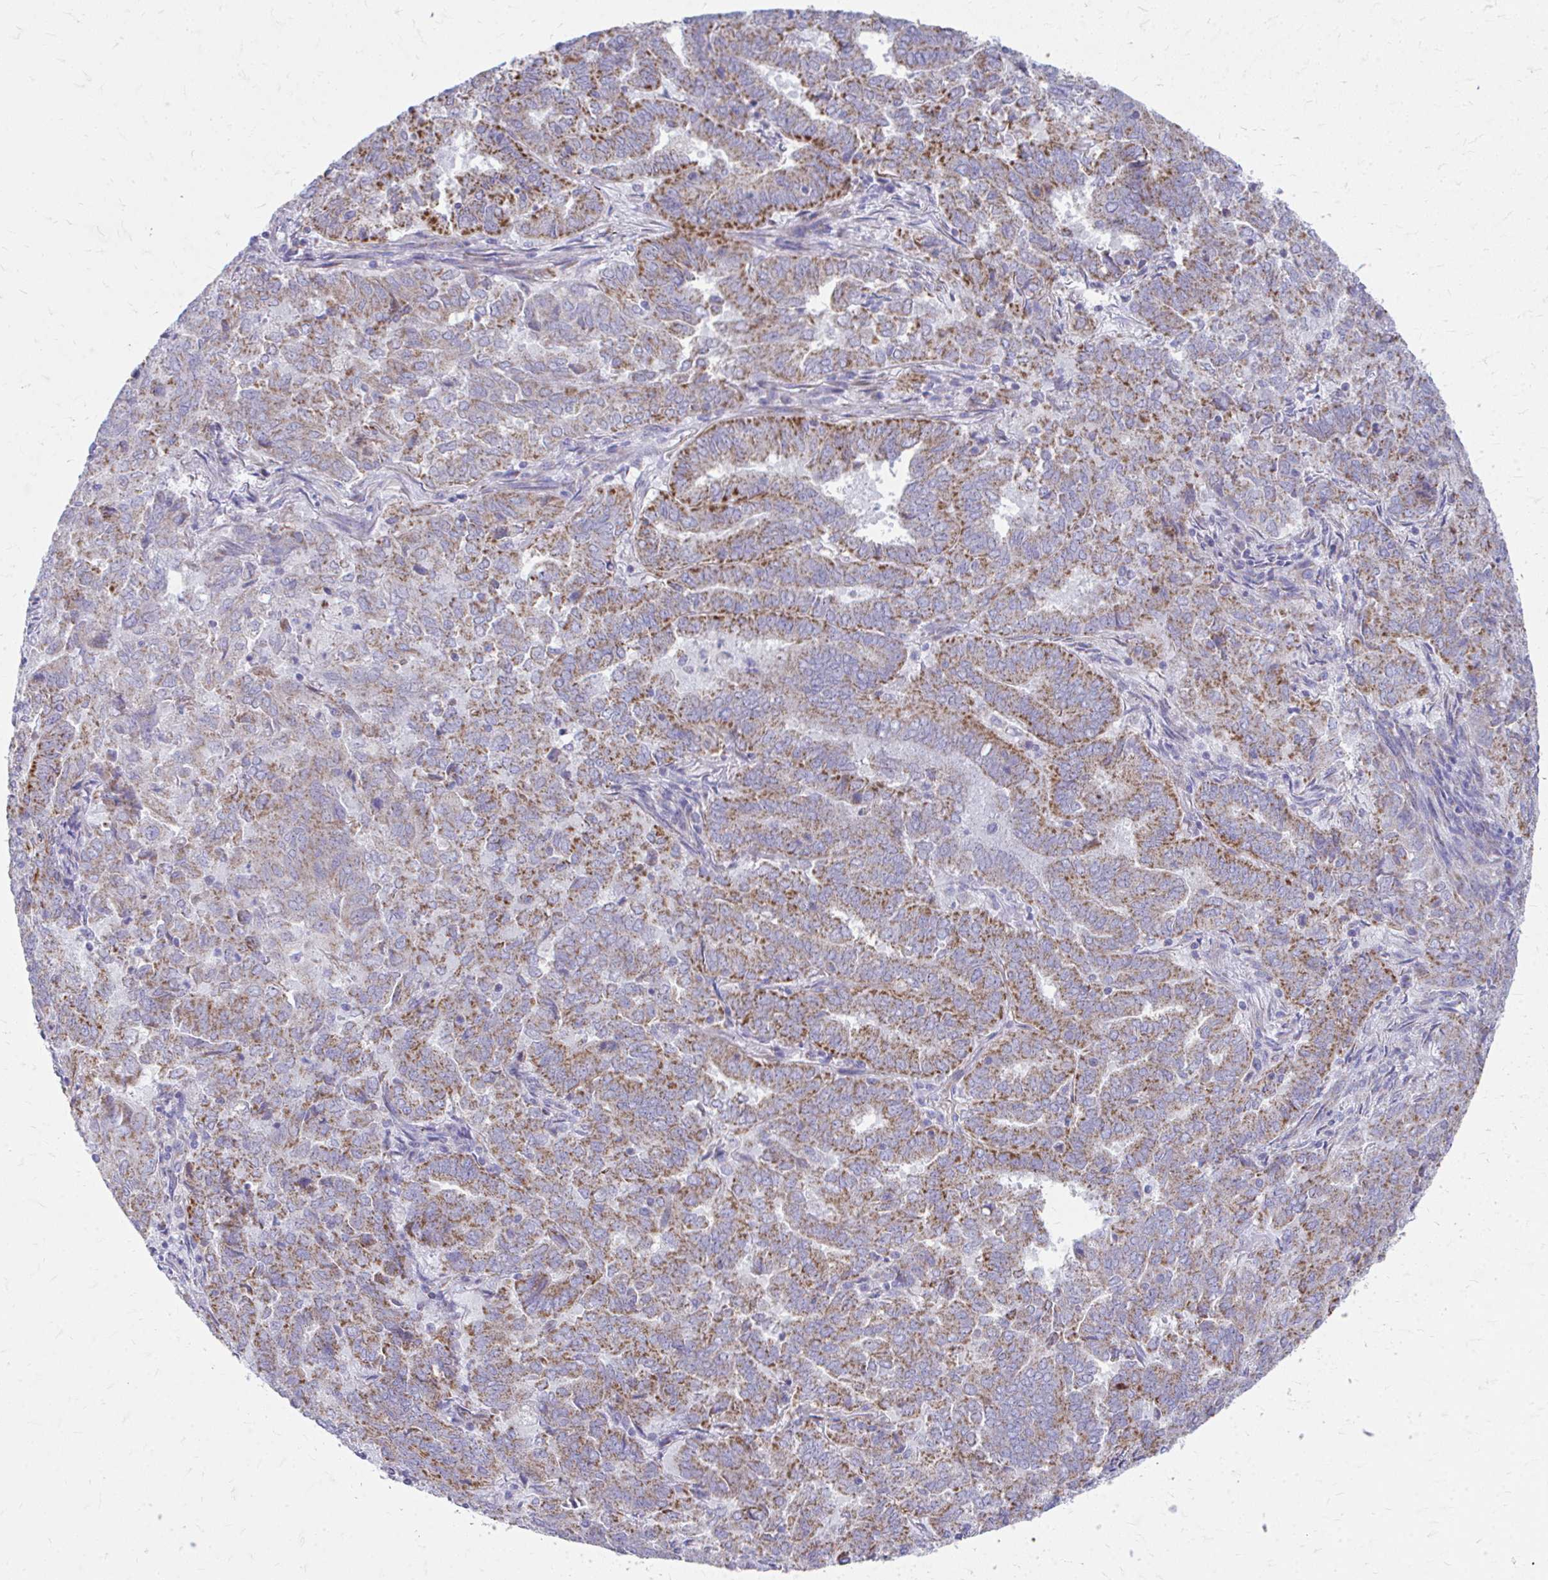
{"staining": {"intensity": "strong", "quantity": ">75%", "location": "cytoplasmic/membranous"}, "tissue": "endometrial cancer", "cell_type": "Tumor cells", "image_type": "cancer", "snomed": [{"axis": "morphology", "description": "Adenocarcinoma, NOS"}, {"axis": "topography", "description": "Endometrium"}], "caption": "Approximately >75% of tumor cells in human adenocarcinoma (endometrial) show strong cytoplasmic/membranous protein positivity as visualized by brown immunohistochemical staining.", "gene": "MRPL19", "patient": {"sex": "female", "age": 72}}